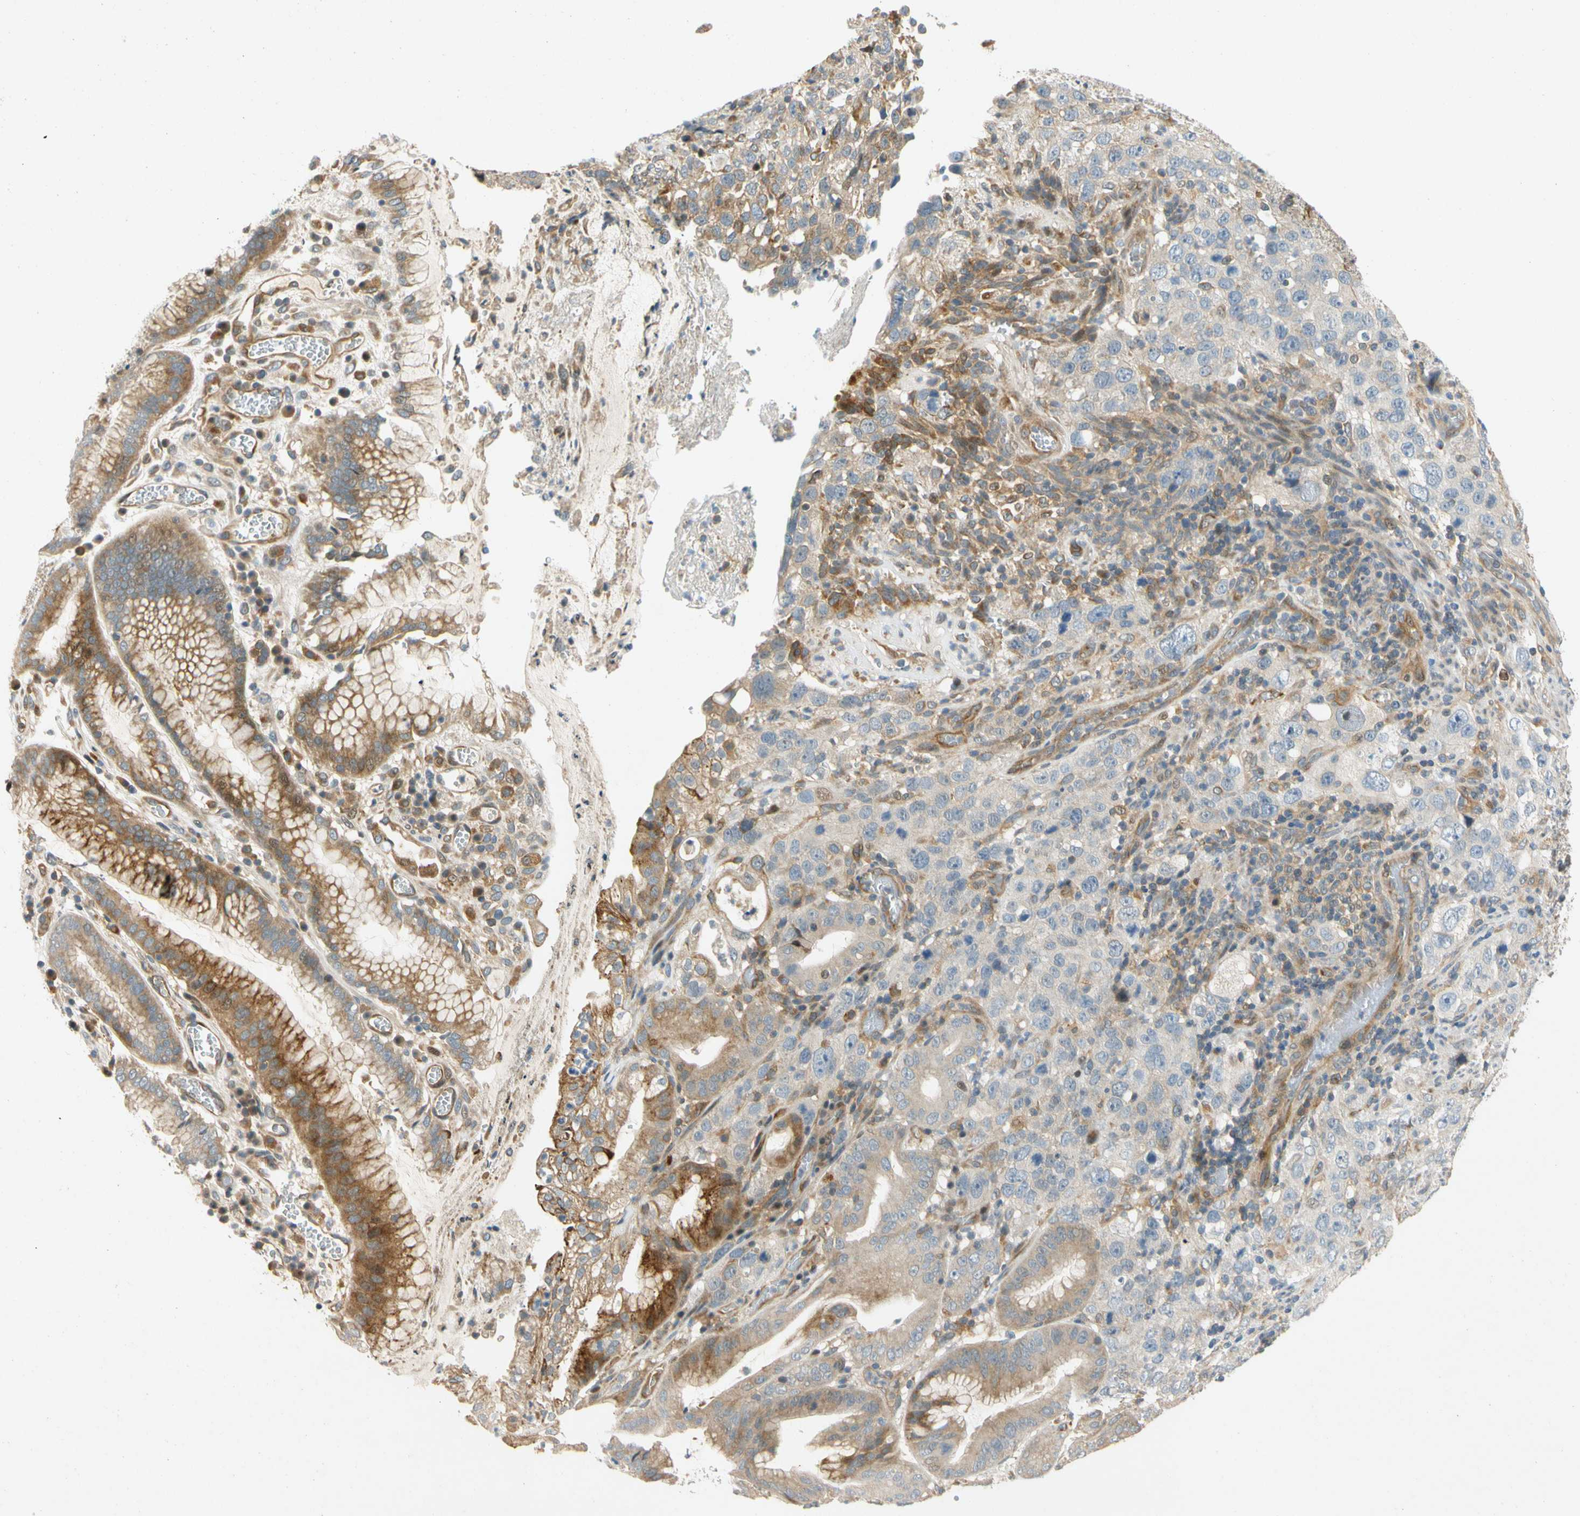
{"staining": {"intensity": "moderate", "quantity": "25%-75%", "location": "cytoplasmic/membranous"}, "tissue": "stomach cancer", "cell_type": "Tumor cells", "image_type": "cancer", "snomed": [{"axis": "morphology", "description": "Normal tissue, NOS"}, {"axis": "morphology", "description": "Adenocarcinoma, NOS"}, {"axis": "topography", "description": "Stomach"}], "caption": "Immunohistochemical staining of human stomach cancer demonstrates moderate cytoplasmic/membranous protein staining in about 25%-75% of tumor cells. The protein is shown in brown color, while the nuclei are stained blue.", "gene": "GATD1", "patient": {"sex": "male", "age": 48}}